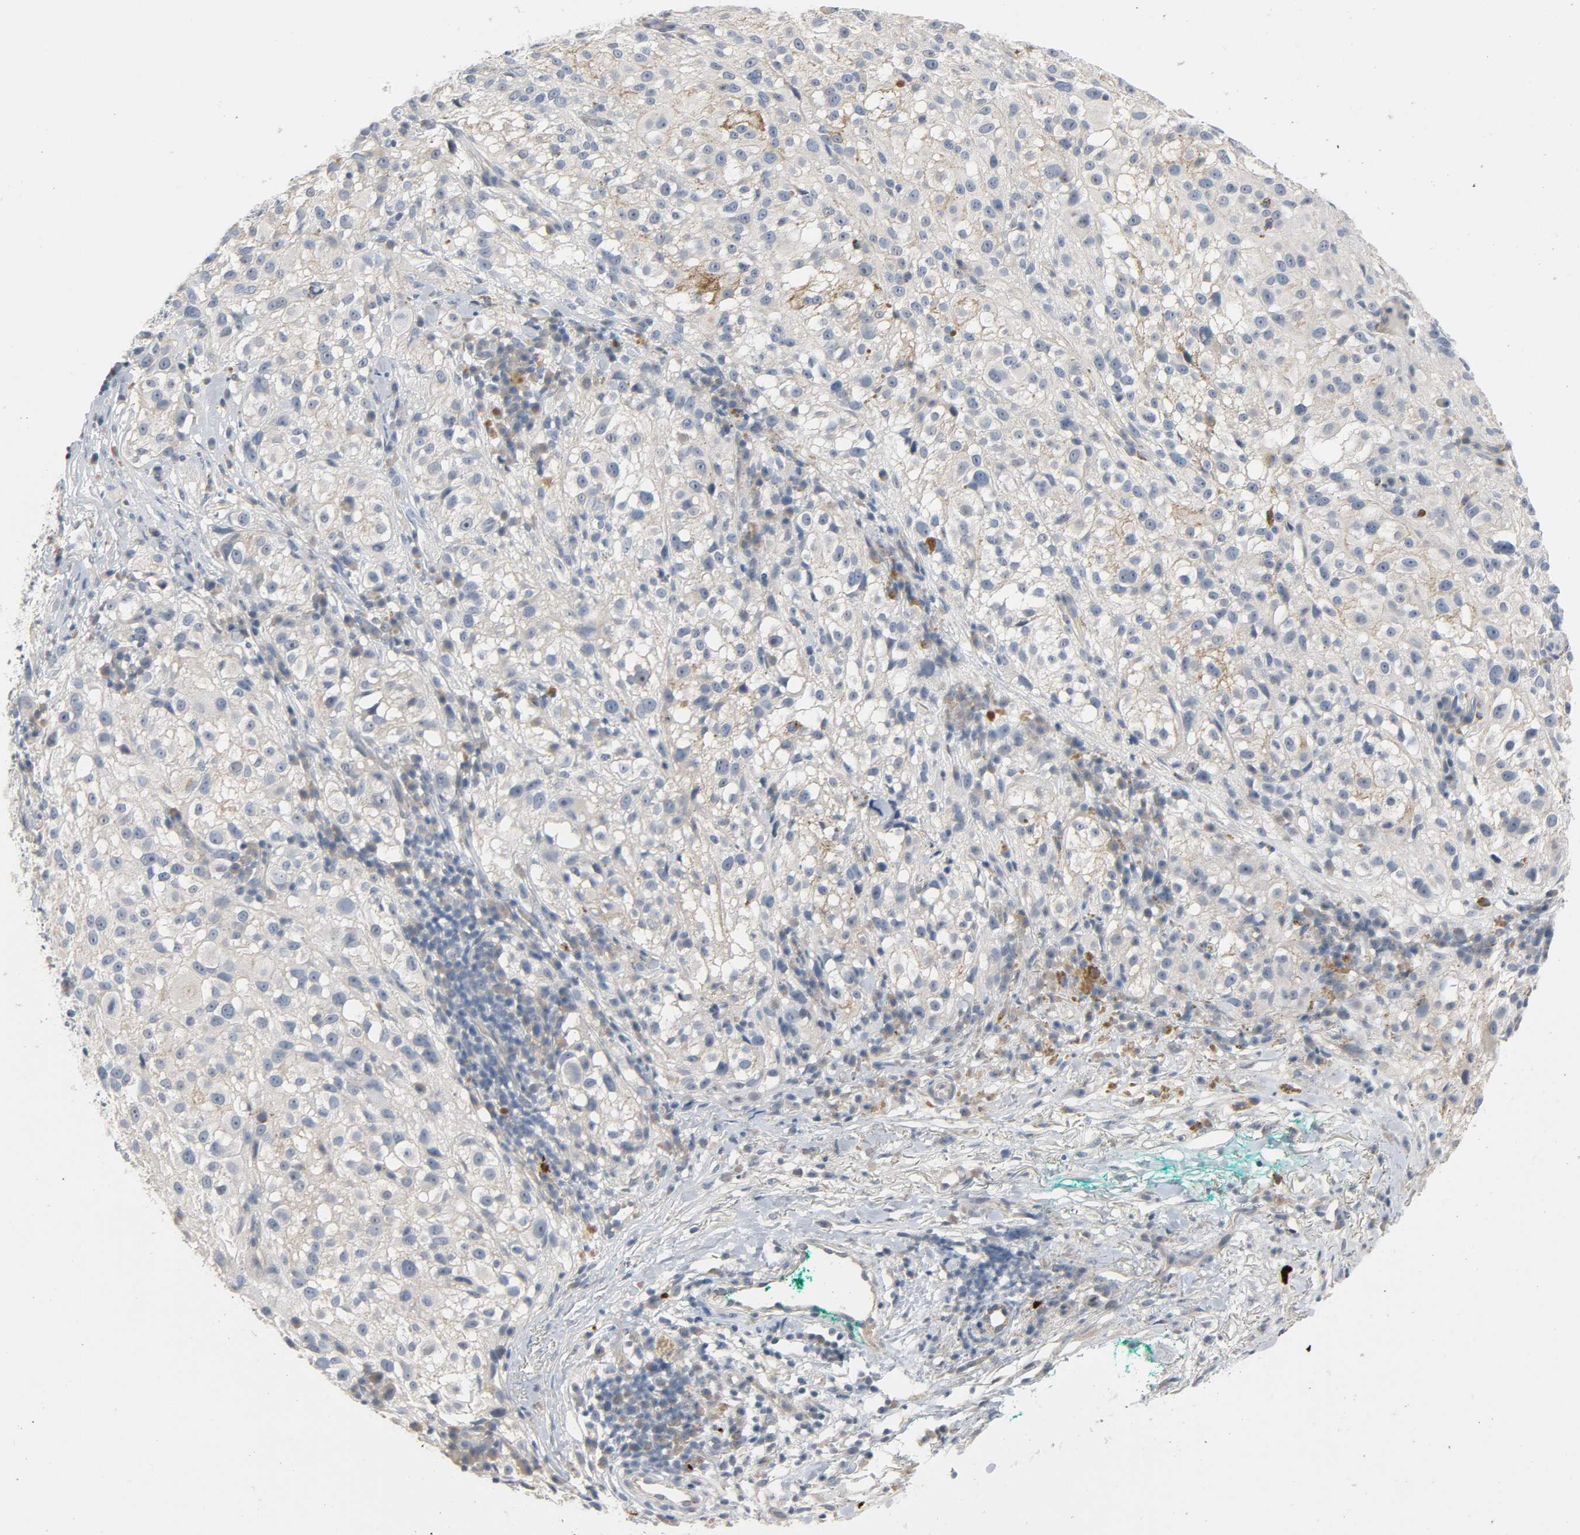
{"staining": {"intensity": "moderate", "quantity": "<25%", "location": "cytoplasmic/membranous"}, "tissue": "melanoma", "cell_type": "Tumor cells", "image_type": "cancer", "snomed": [{"axis": "morphology", "description": "Necrosis, NOS"}, {"axis": "morphology", "description": "Malignant melanoma, NOS"}, {"axis": "topography", "description": "Skin"}], "caption": "An image showing moderate cytoplasmic/membranous staining in approximately <25% of tumor cells in malignant melanoma, as visualized by brown immunohistochemical staining.", "gene": "LIMCH1", "patient": {"sex": "female", "age": 87}}